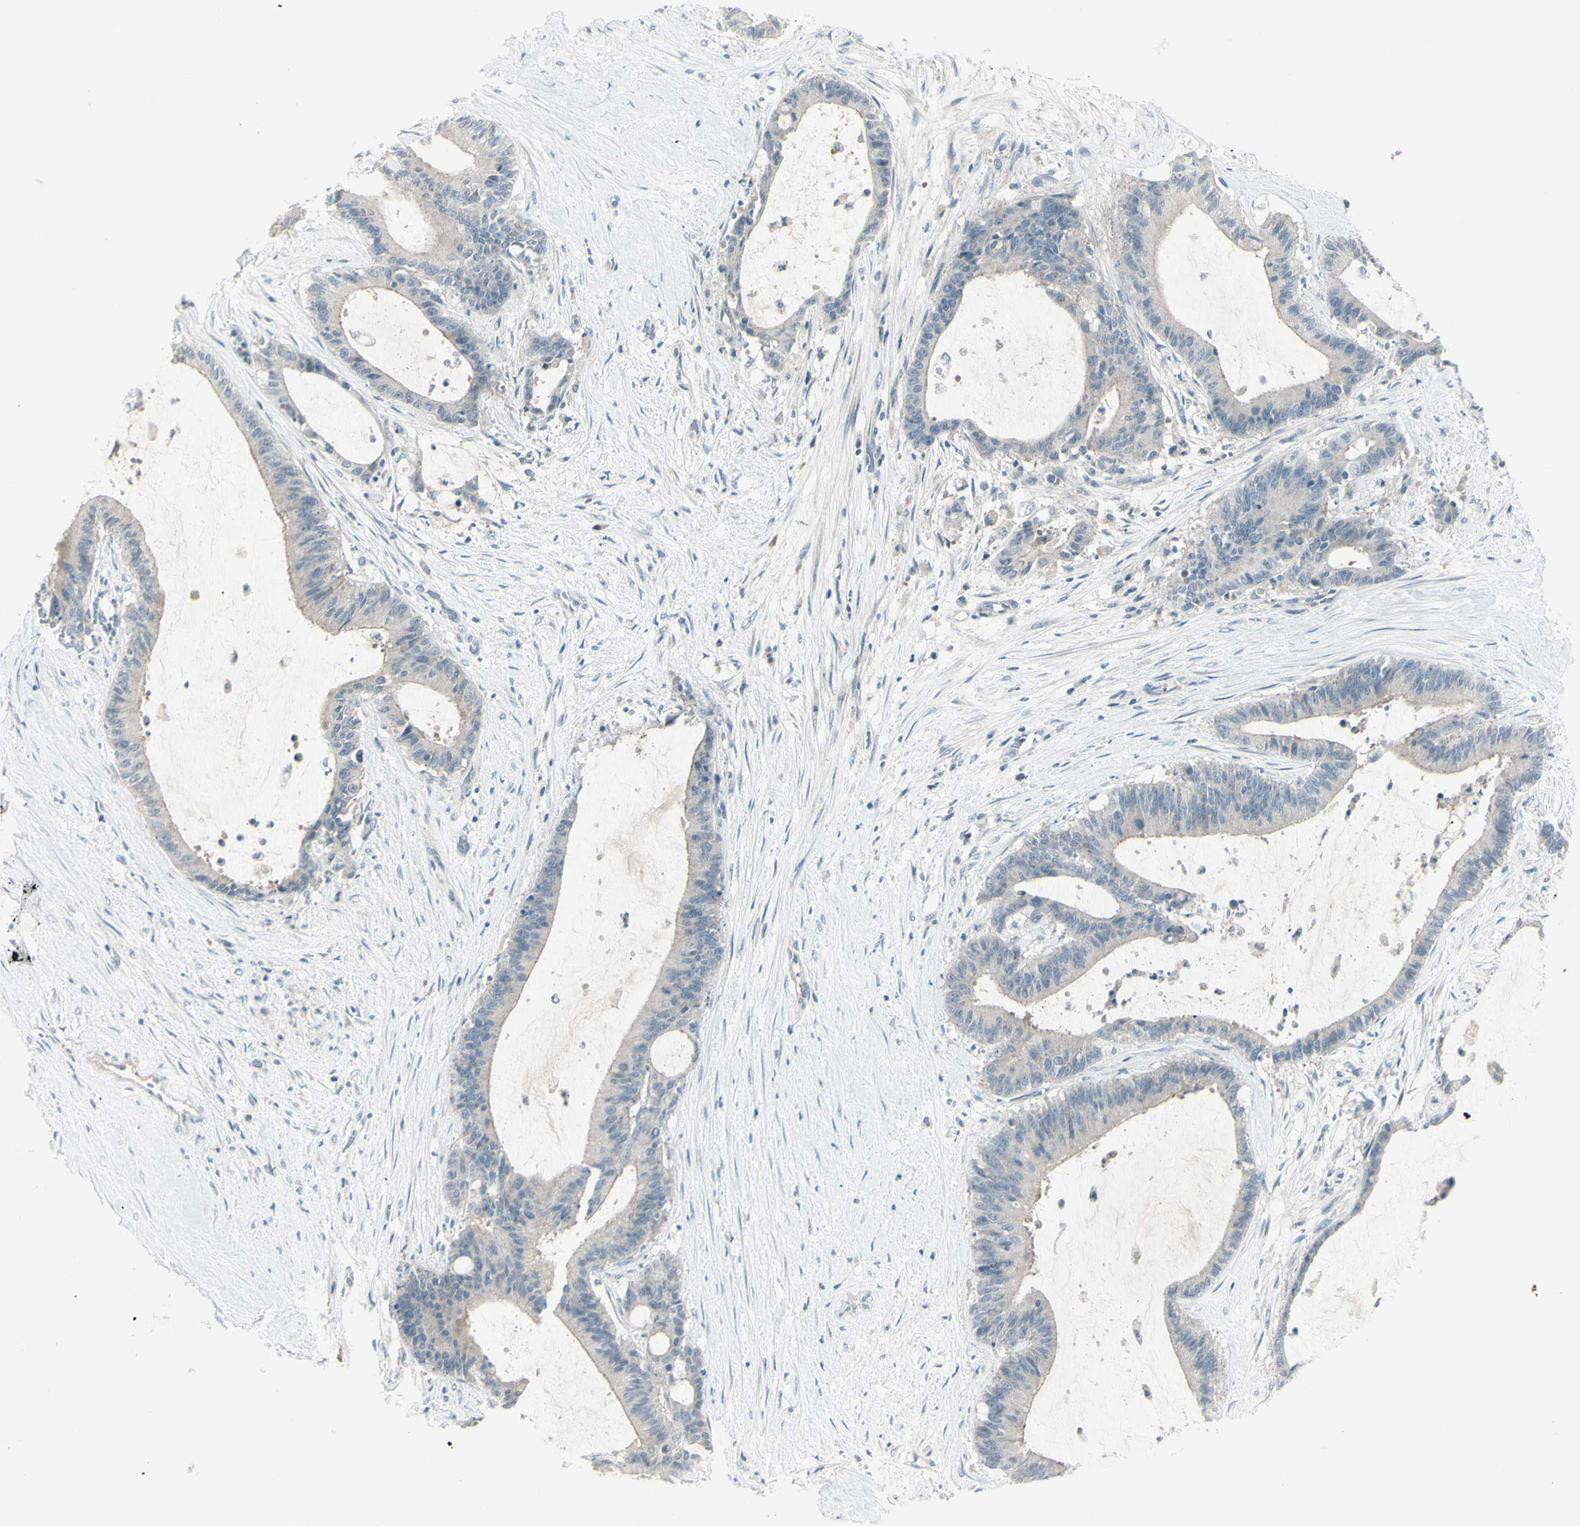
{"staining": {"intensity": "weak", "quantity": ">75%", "location": "cytoplasmic/membranous"}, "tissue": "liver cancer", "cell_type": "Tumor cells", "image_type": "cancer", "snomed": [{"axis": "morphology", "description": "Cholangiocarcinoma"}, {"axis": "topography", "description": "Liver"}], "caption": "Protein staining of liver cancer (cholangiocarcinoma) tissue reveals weak cytoplasmic/membranous staining in about >75% of tumor cells.", "gene": "SH3GL2", "patient": {"sex": "female", "age": 73}}